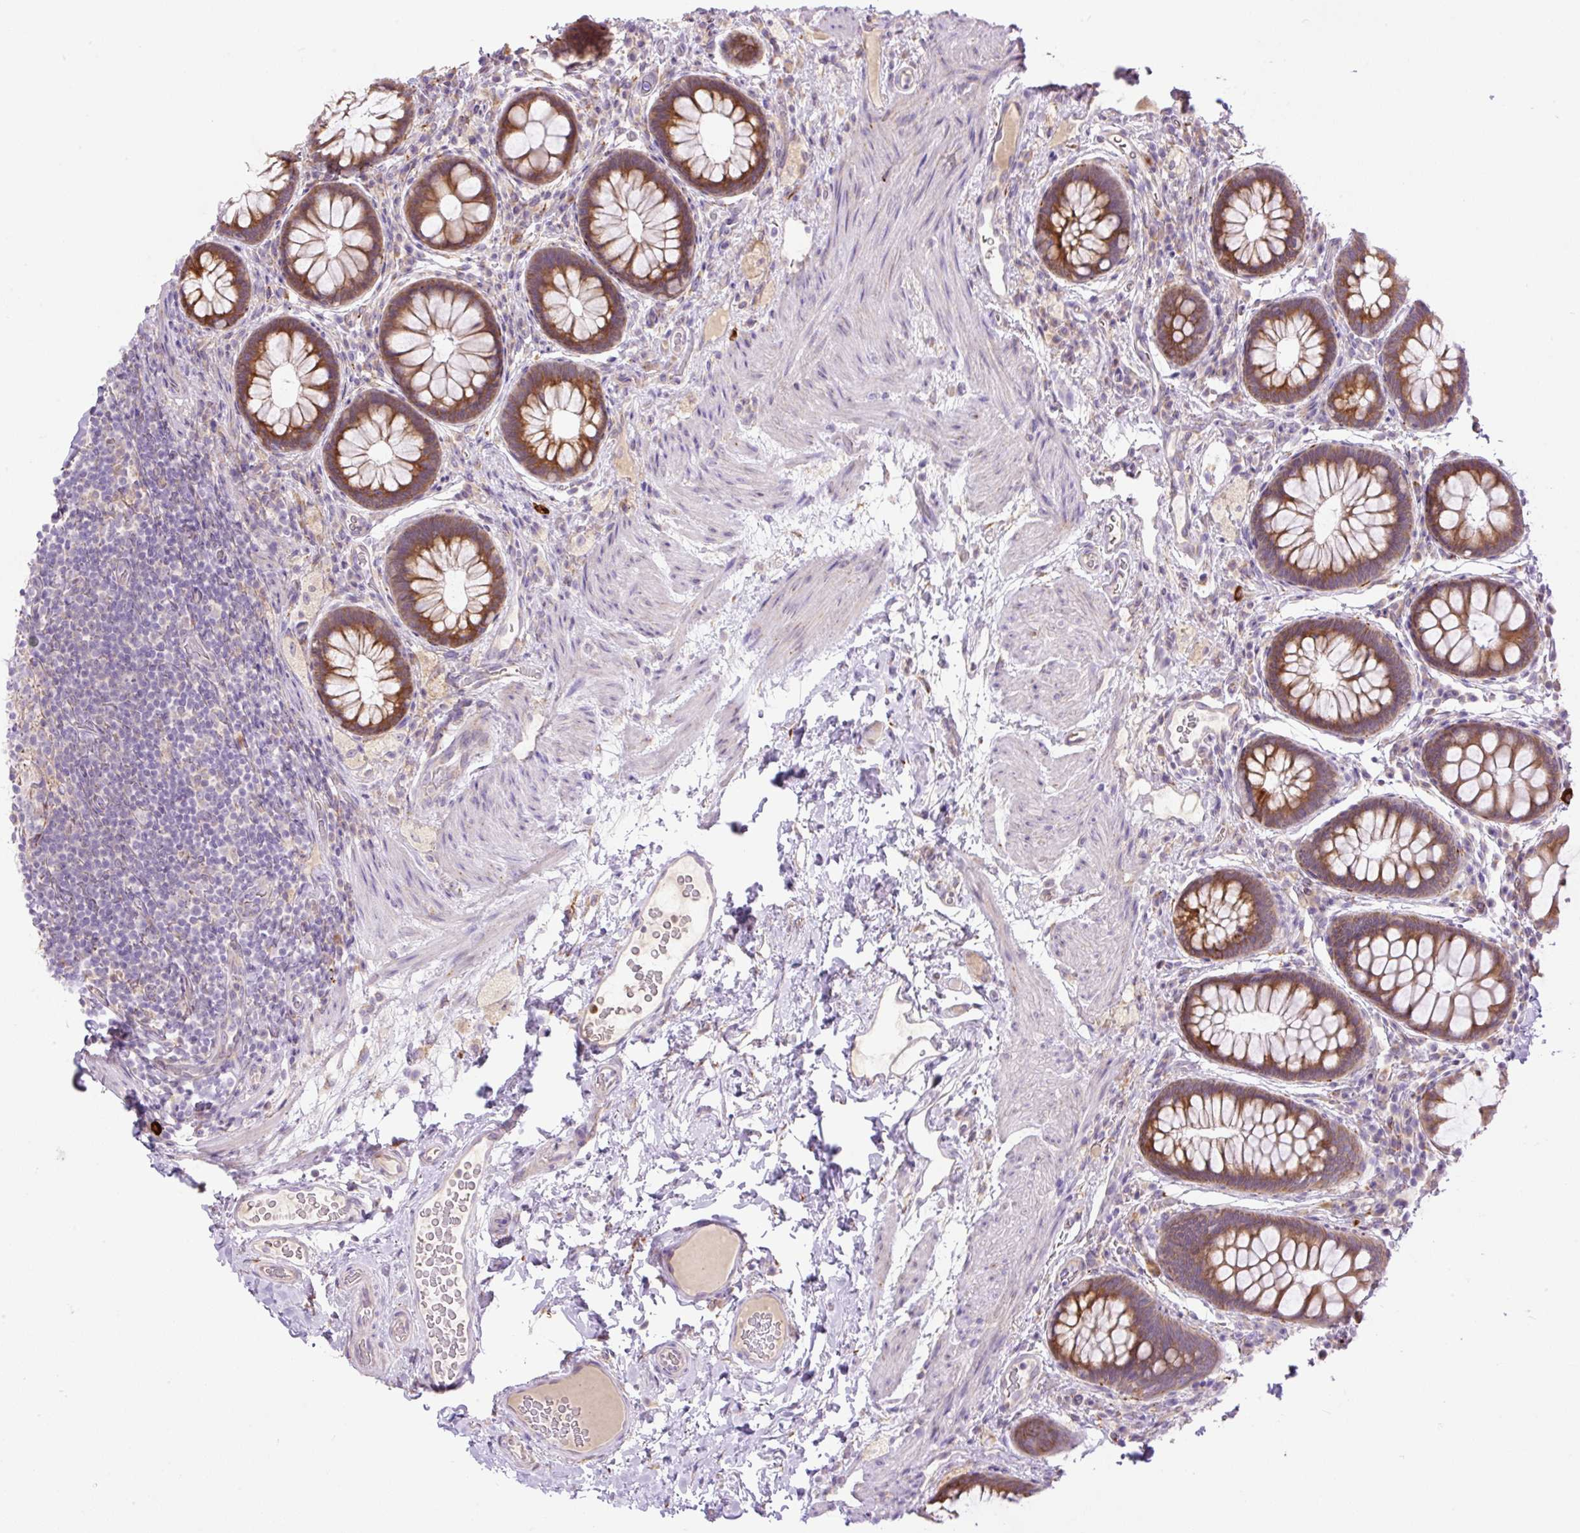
{"staining": {"intensity": "moderate", "quantity": ">75%", "location": "cytoplasmic/membranous"}, "tissue": "rectum", "cell_type": "Glandular cells", "image_type": "normal", "snomed": [{"axis": "morphology", "description": "Normal tissue, NOS"}, {"axis": "topography", "description": "Rectum"}], "caption": "Human rectum stained for a protein (brown) reveals moderate cytoplasmic/membranous positive positivity in approximately >75% of glandular cells.", "gene": "POFUT1", "patient": {"sex": "female", "age": 69}}